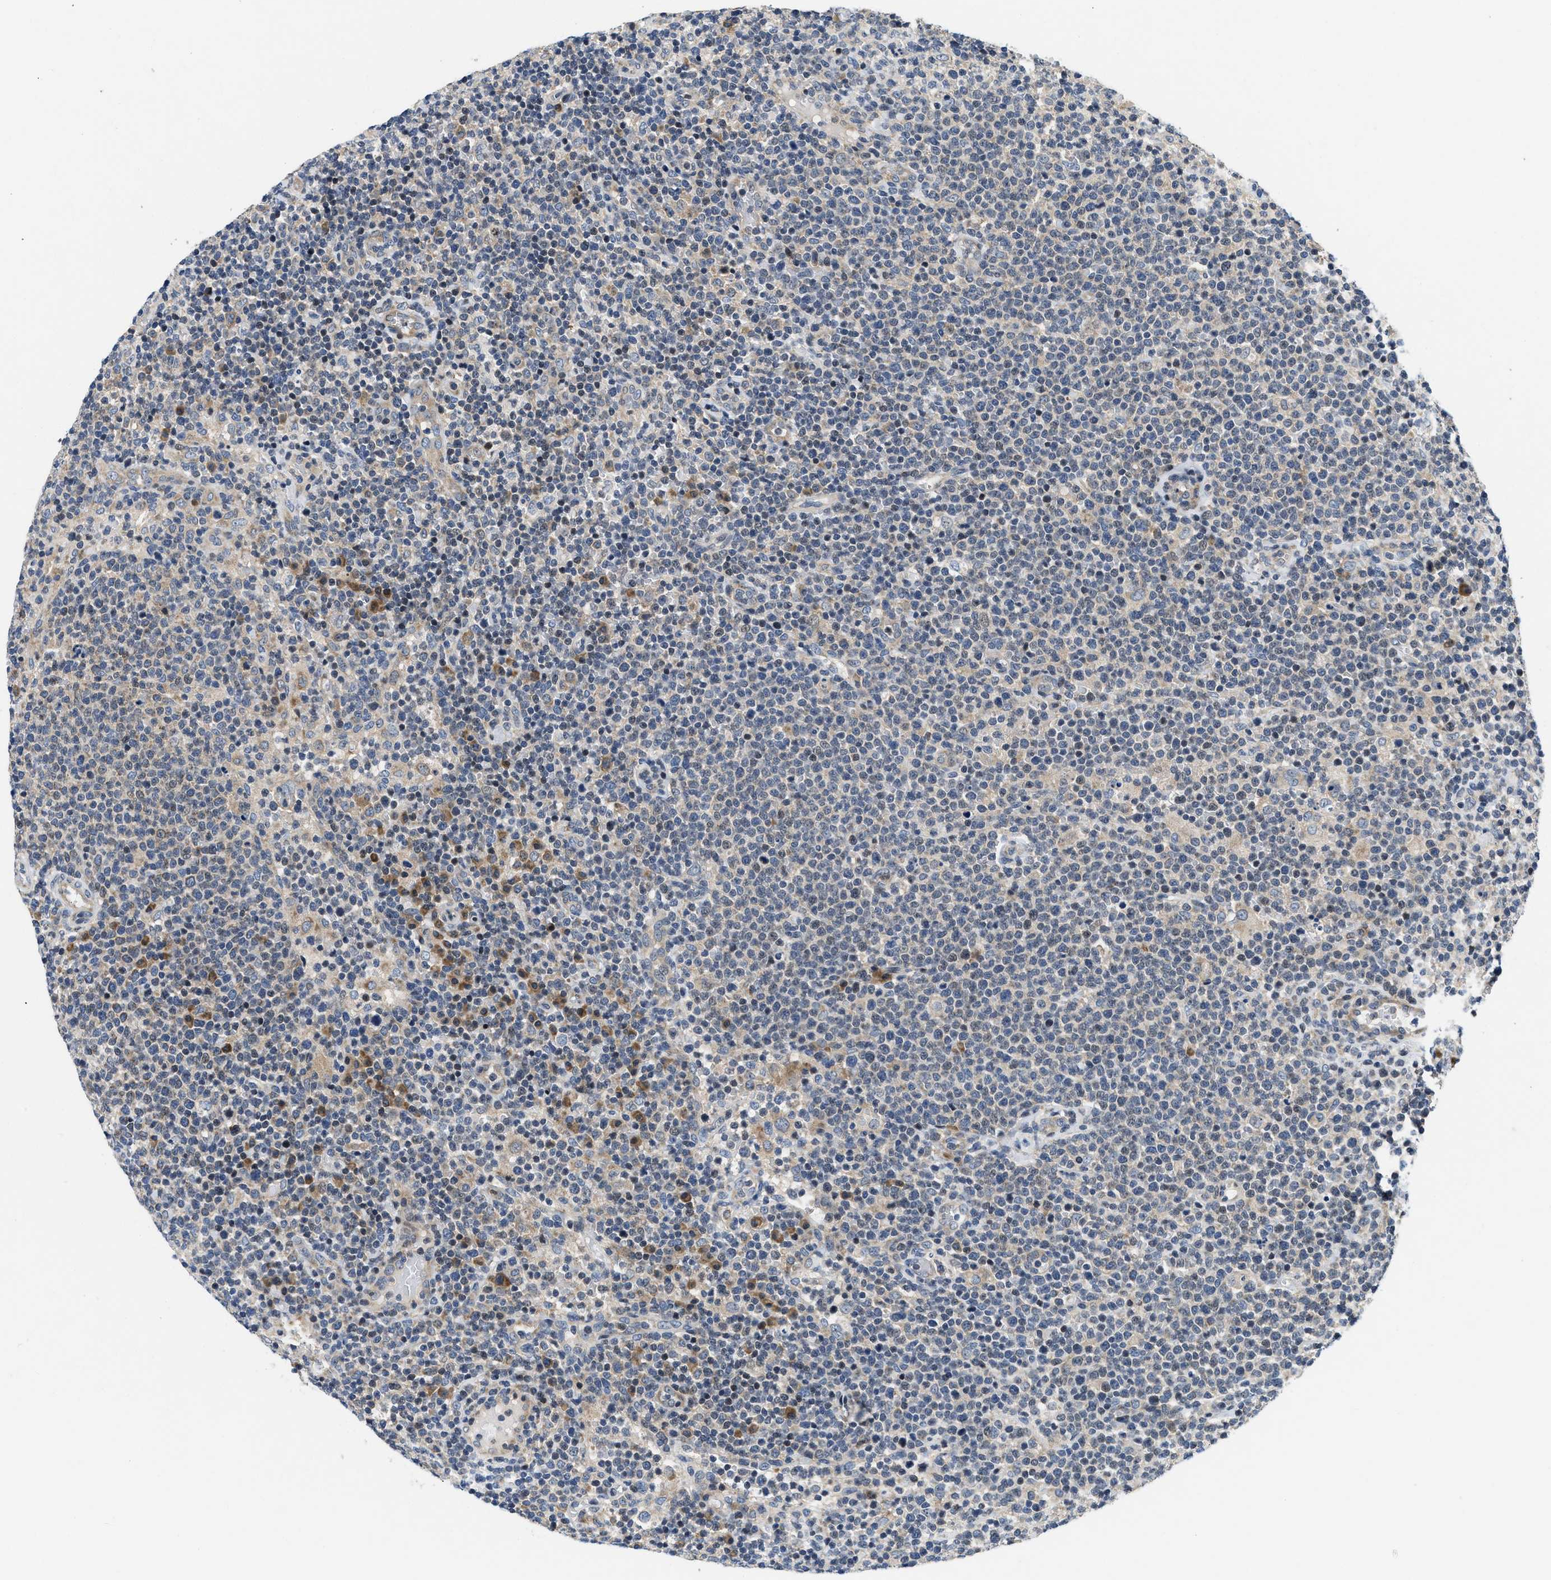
{"staining": {"intensity": "weak", "quantity": "<25%", "location": "cytoplasmic/membranous"}, "tissue": "lymphoma", "cell_type": "Tumor cells", "image_type": "cancer", "snomed": [{"axis": "morphology", "description": "Malignant lymphoma, non-Hodgkin's type, High grade"}, {"axis": "topography", "description": "Lymph node"}], "caption": "Immunohistochemistry (IHC) photomicrograph of neoplastic tissue: human lymphoma stained with DAB (3,3'-diaminobenzidine) reveals no significant protein staining in tumor cells. The staining was performed using DAB (3,3'-diaminobenzidine) to visualize the protein expression in brown, while the nuclei were stained in blue with hematoxylin (Magnification: 20x).", "gene": "IKBKE", "patient": {"sex": "male", "age": 61}}